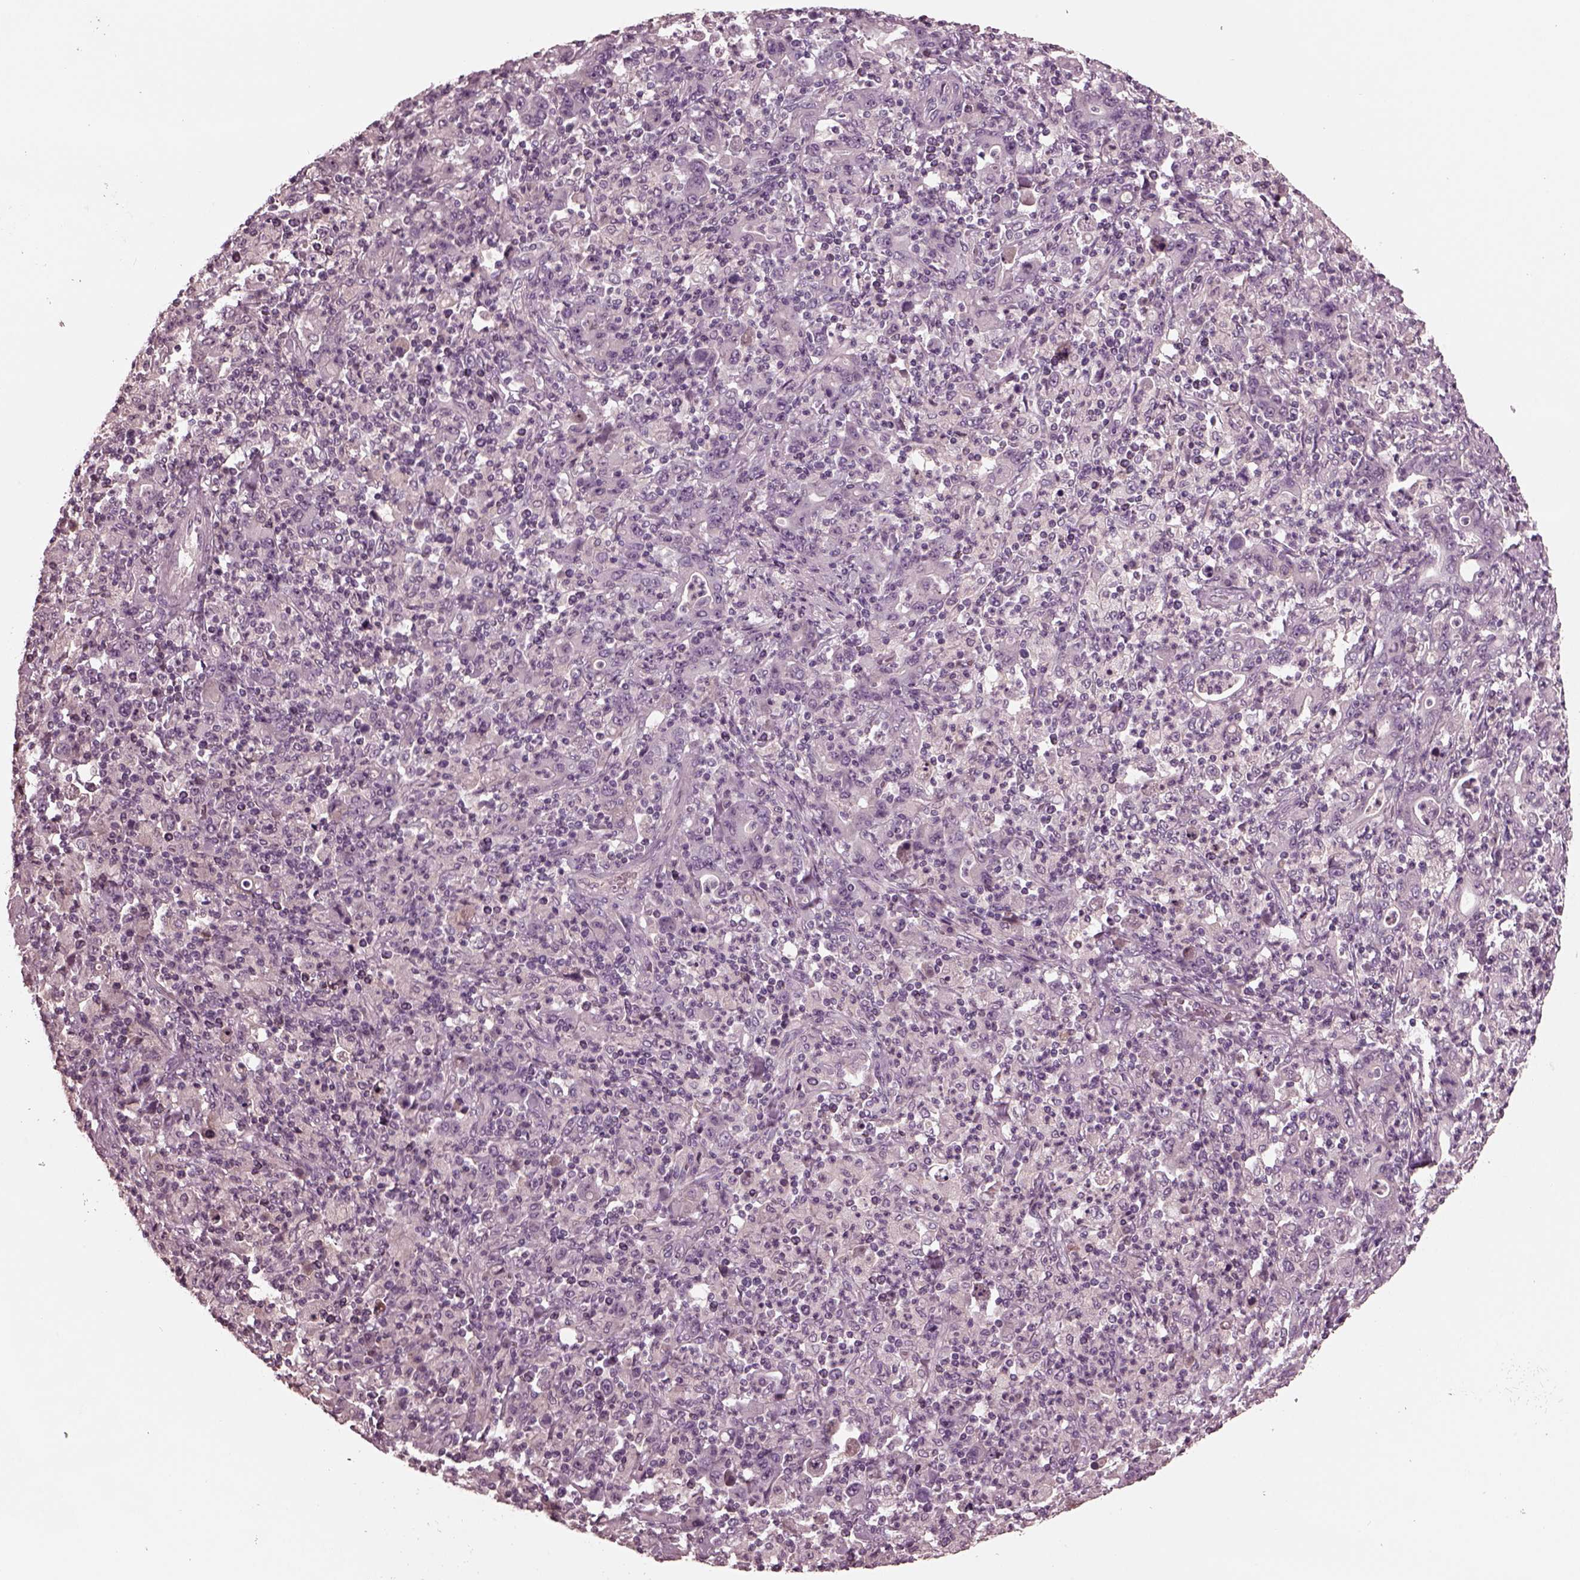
{"staining": {"intensity": "negative", "quantity": "none", "location": "none"}, "tissue": "stomach cancer", "cell_type": "Tumor cells", "image_type": "cancer", "snomed": [{"axis": "morphology", "description": "Adenocarcinoma, NOS"}, {"axis": "topography", "description": "Stomach, upper"}], "caption": "Human stomach adenocarcinoma stained for a protein using immunohistochemistry (IHC) reveals no positivity in tumor cells.", "gene": "PORCN", "patient": {"sex": "male", "age": 69}}